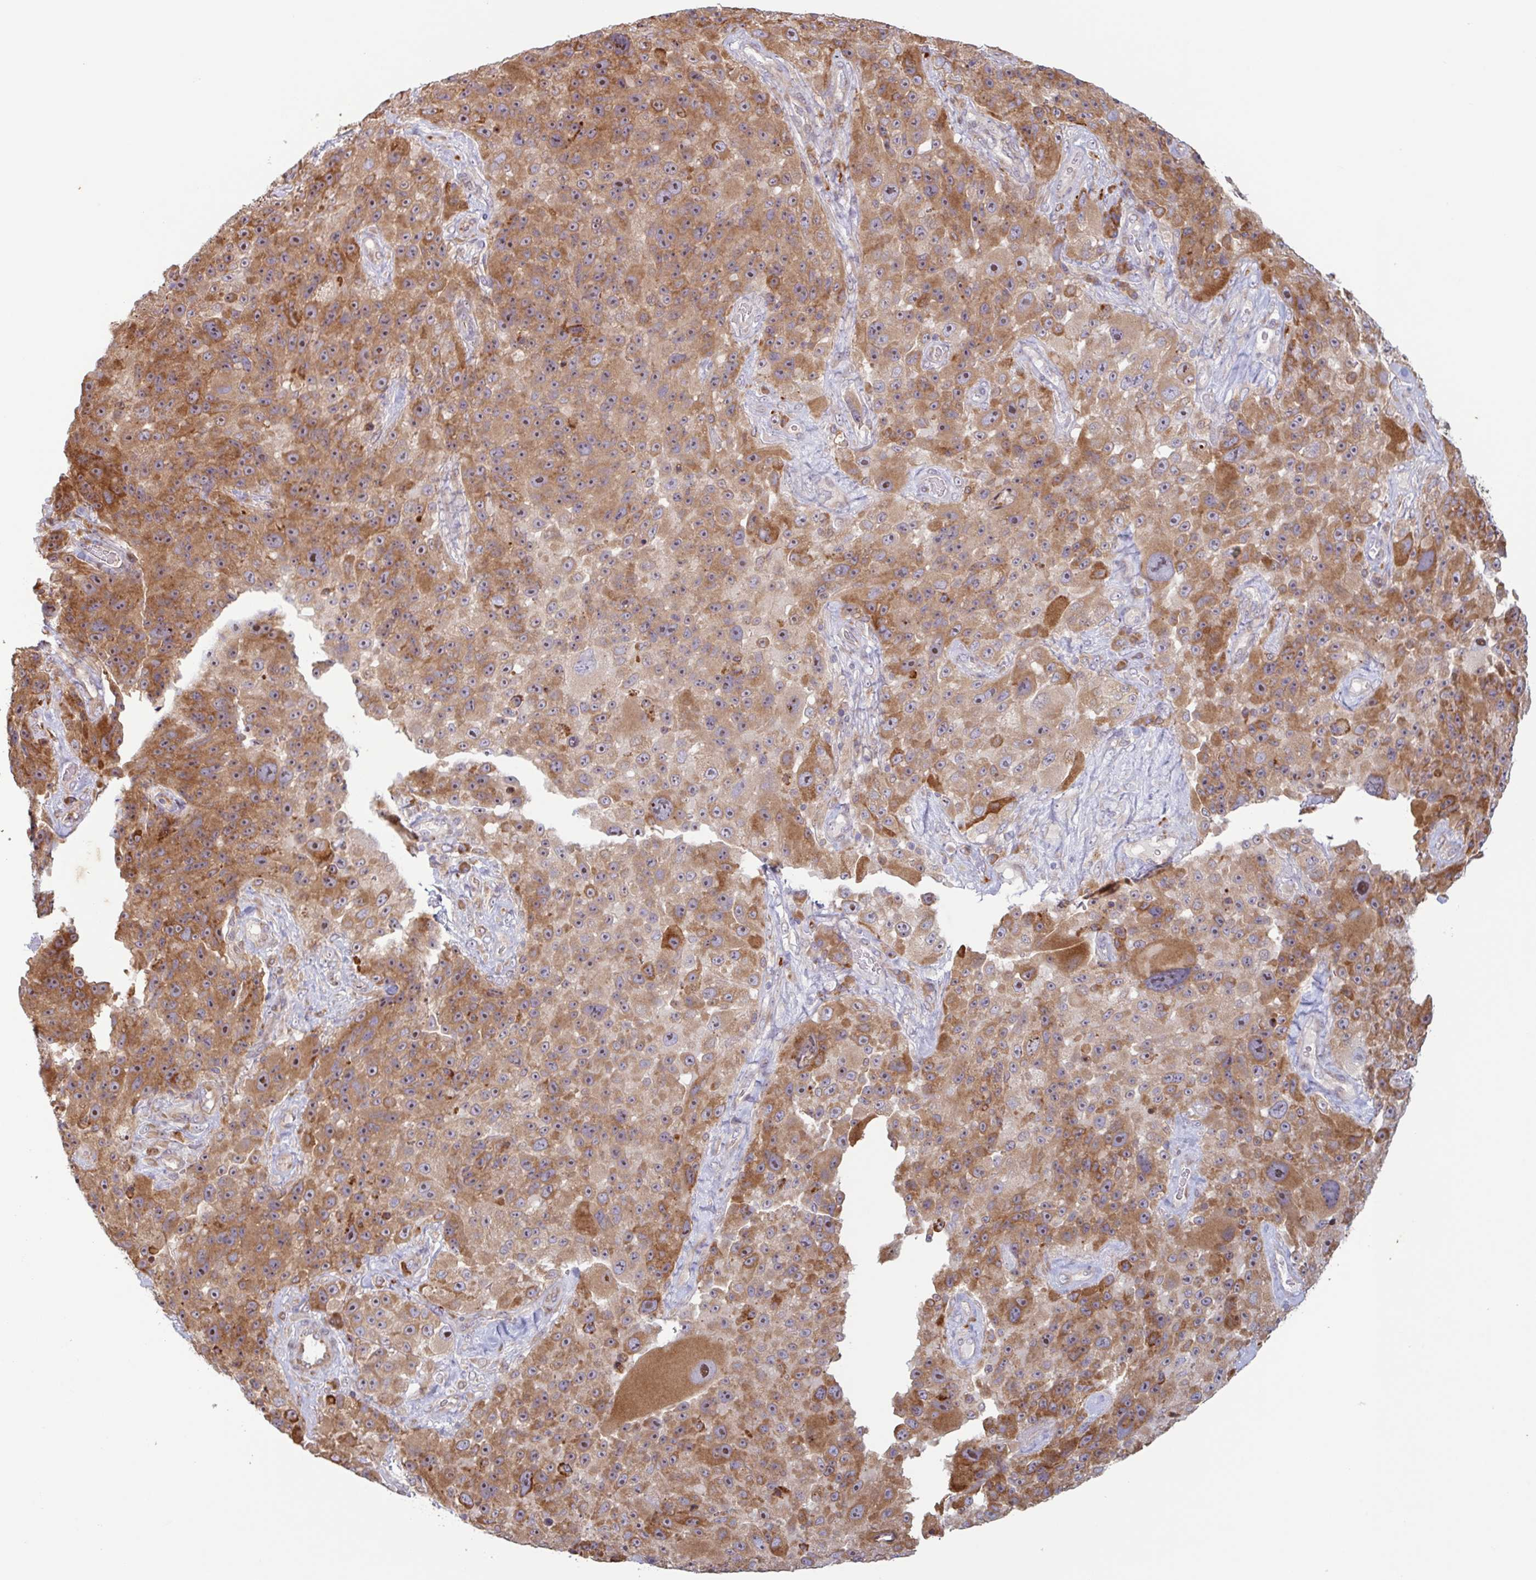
{"staining": {"intensity": "moderate", "quantity": ">75%", "location": "cytoplasmic/membranous"}, "tissue": "melanoma", "cell_type": "Tumor cells", "image_type": "cancer", "snomed": [{"axis": "morphology", "description": "Malignant melanoma, Metastatic site"}, {"axis": "topography", "description": "Lymph node"}], "caption": "DAB (3,3'-diaminobenzidine) immunohistochemical staining of human melanoma exhibits moderate cytoplasmic/membranous protein staining in about >75% of tumor cells. The protein is stained brown, and the nuclei are stained in blue (DAB IHC with brightfield microscopy, high magnification).", "gene": "RIT1", "patient": {"sex": "male", "age": 62}}